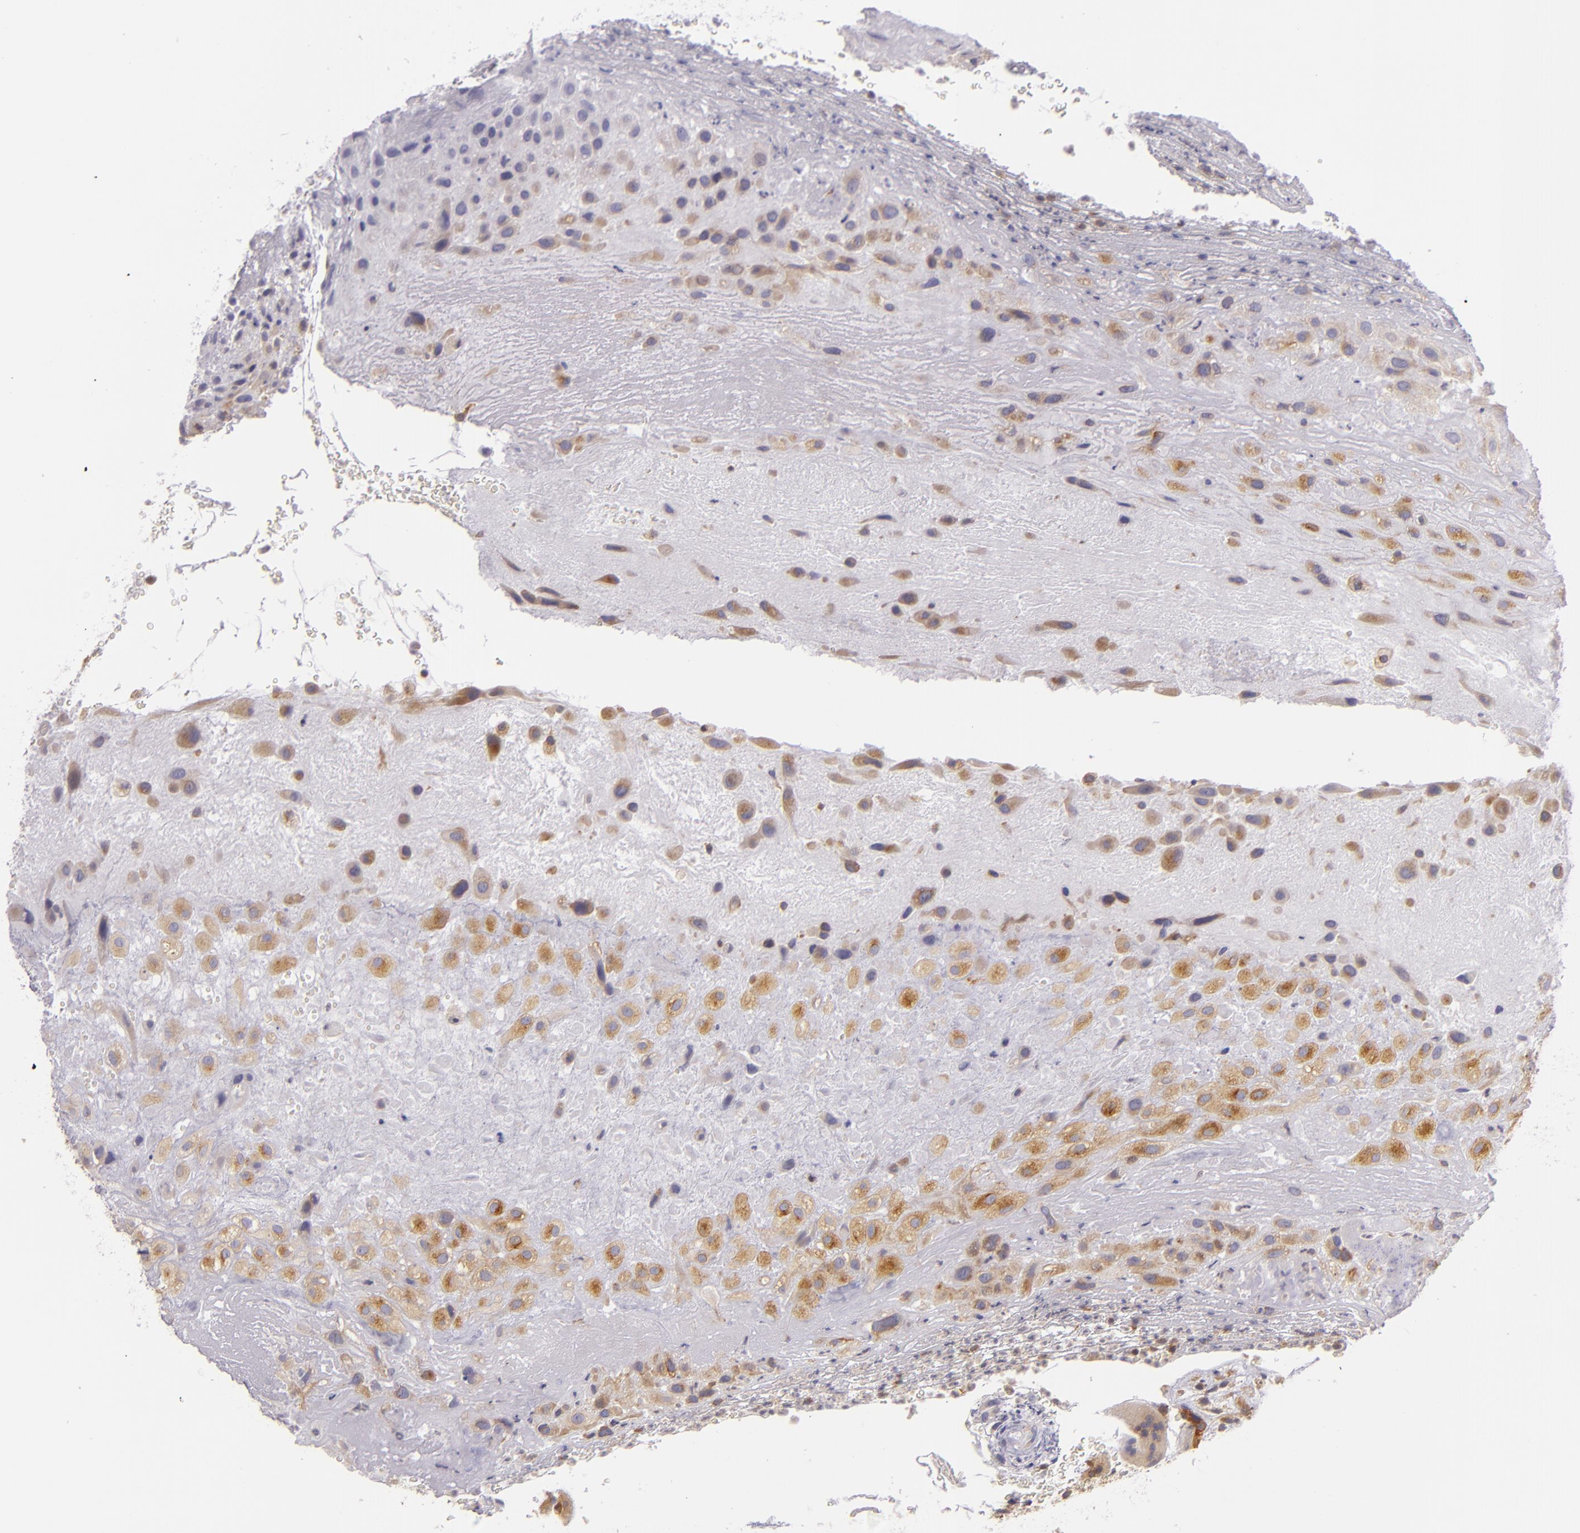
{"staining": {"intensity": "weak", "quantity": "25%-75%", "location": "cytoplasmic/membranous"}, "tissue": "placenta", "cell_type": "Decidual cells", "image_type": "normal", "snomed": [{"axis": "morphology", "description": "Normal tissue, NOS"}, {"axis": "topography", "description": "Placenta"}], "caption": "DAB immunohistochemical staining of normal placenta shows weak cytoplasmic/membranous protein staining in approximately 25%-75% of decidual cells. Using DAB (brown) and hematoxylin (blue) stains, captured at high magnification using brightfield microscopy.", "gene": "UPF3B", "patient": {"sex": "female", "age": 19}}